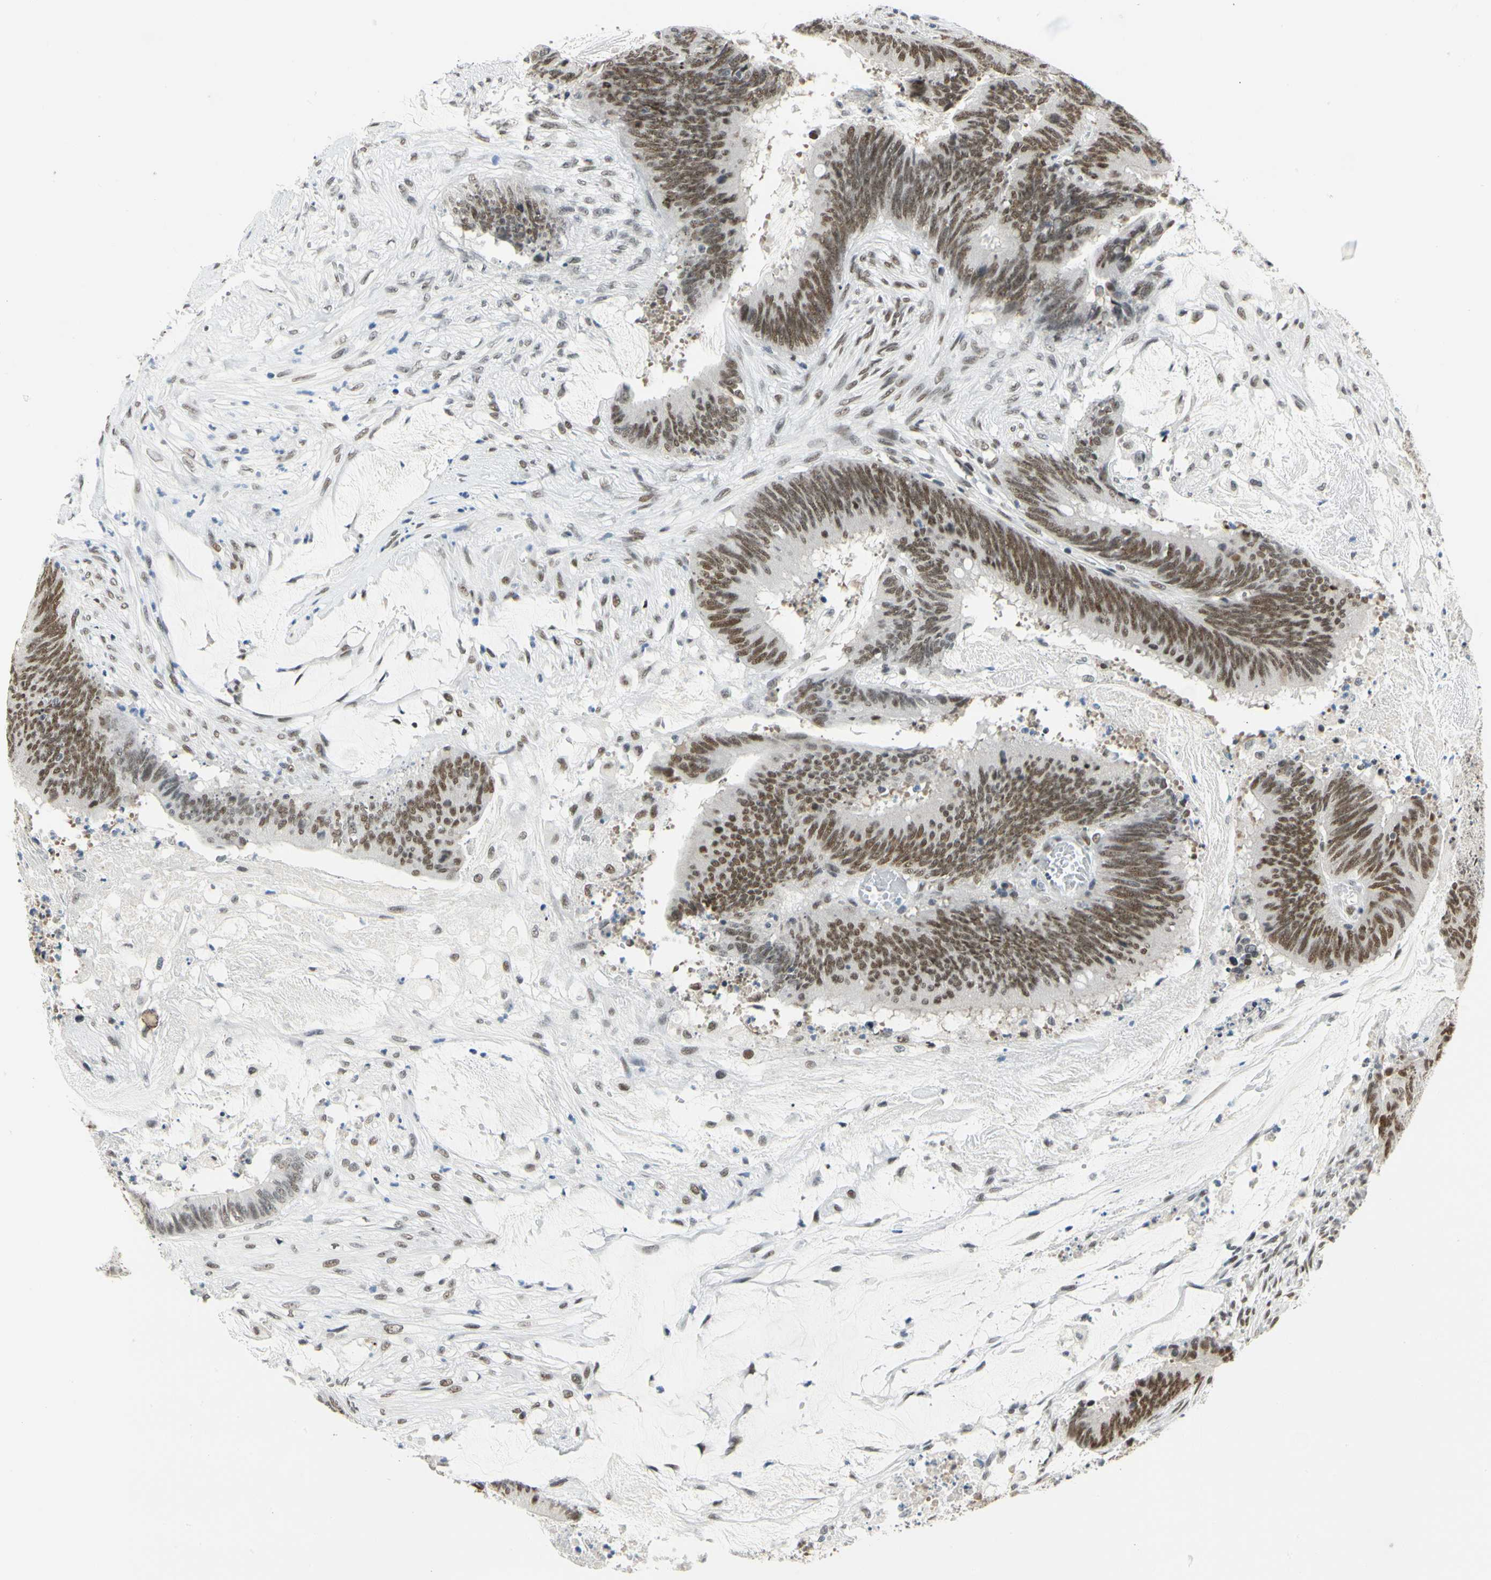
{"staining": {"intensity": "strong", "quantity": ">75%", "location": "nuclear"}, "tissue": "colorectal cancer", "cell_type": "Tumor cells", "image_type": "cancer", "snomed": [{"axis": "morphology", "description": "Adenocarcinoma, NOS"}, {"axis": "topography", "description": "Rectum"}], "caption": "Colorectal cancer stained for a protein (brown) exhibits strong nuclear positive staining in approximately >75% of tumor cells.", "gene": "ZSCAN16", "patient": {"sex": "female", "age": 66}}